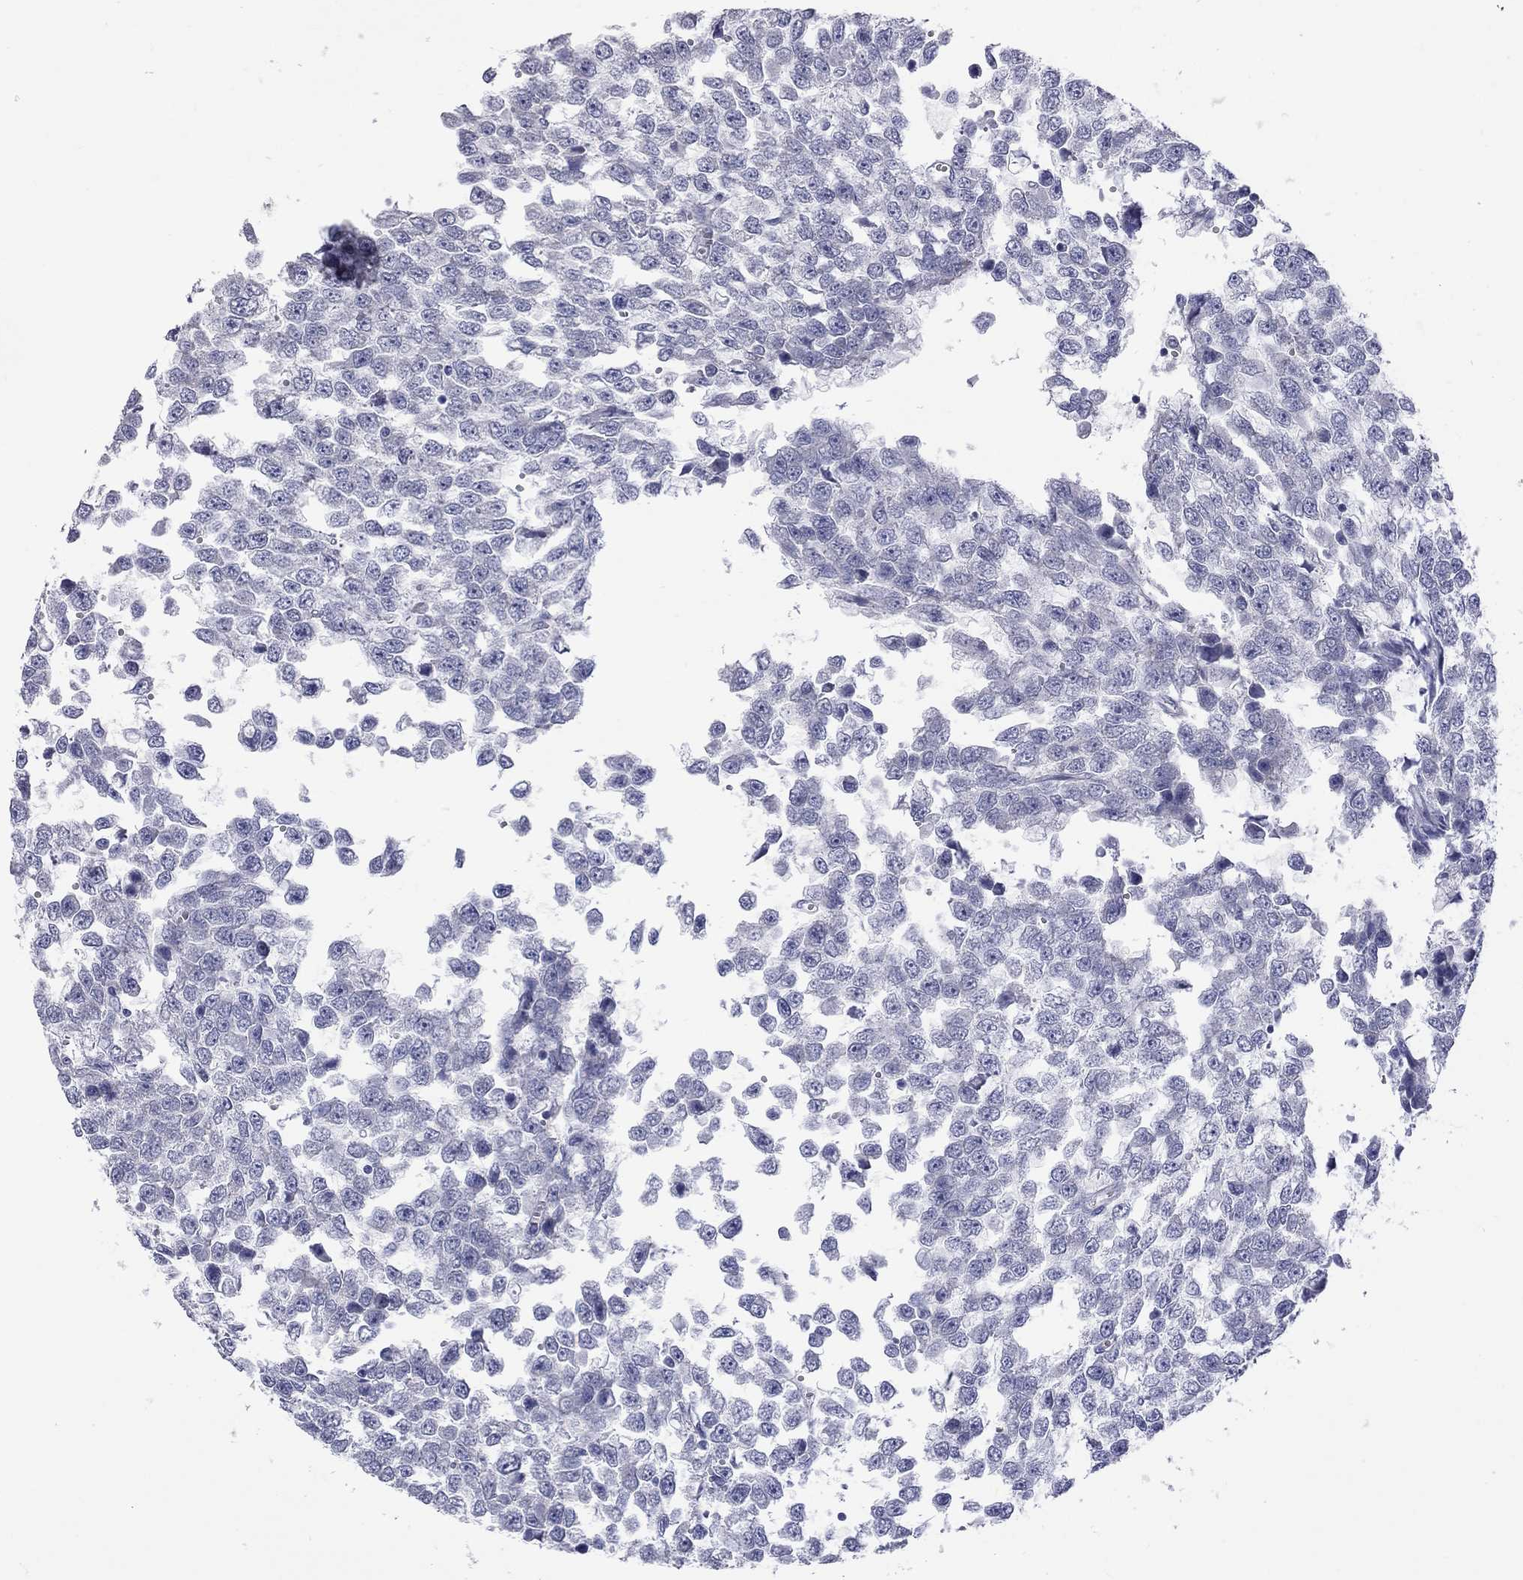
{"staining": {"intensity": "negative", "quantity": "none", "location": "none"}, "tissue": "testis cancer", "cell_type": "Tumor cells", "image_type": "cancer", "snomed": [{"axis": "morphology", "description": "Normal tissue, NOS"}, {"axis": "morphology", "description": "Seminoma, NOS"}, {"axis": "topography", "description": "Testis"}, {"axis": "topography", "description": "Epididymis"}], "caption": "Immunohistochemistry image of neoplastic tissue: human testis cancer stained with DAB demonstrates no significant protein positivity in tumor cells. (IHC, brightfield microscopy, high magnification).", "gene": "HYLS1", "patient": {"sex": "male", "age": 34}}